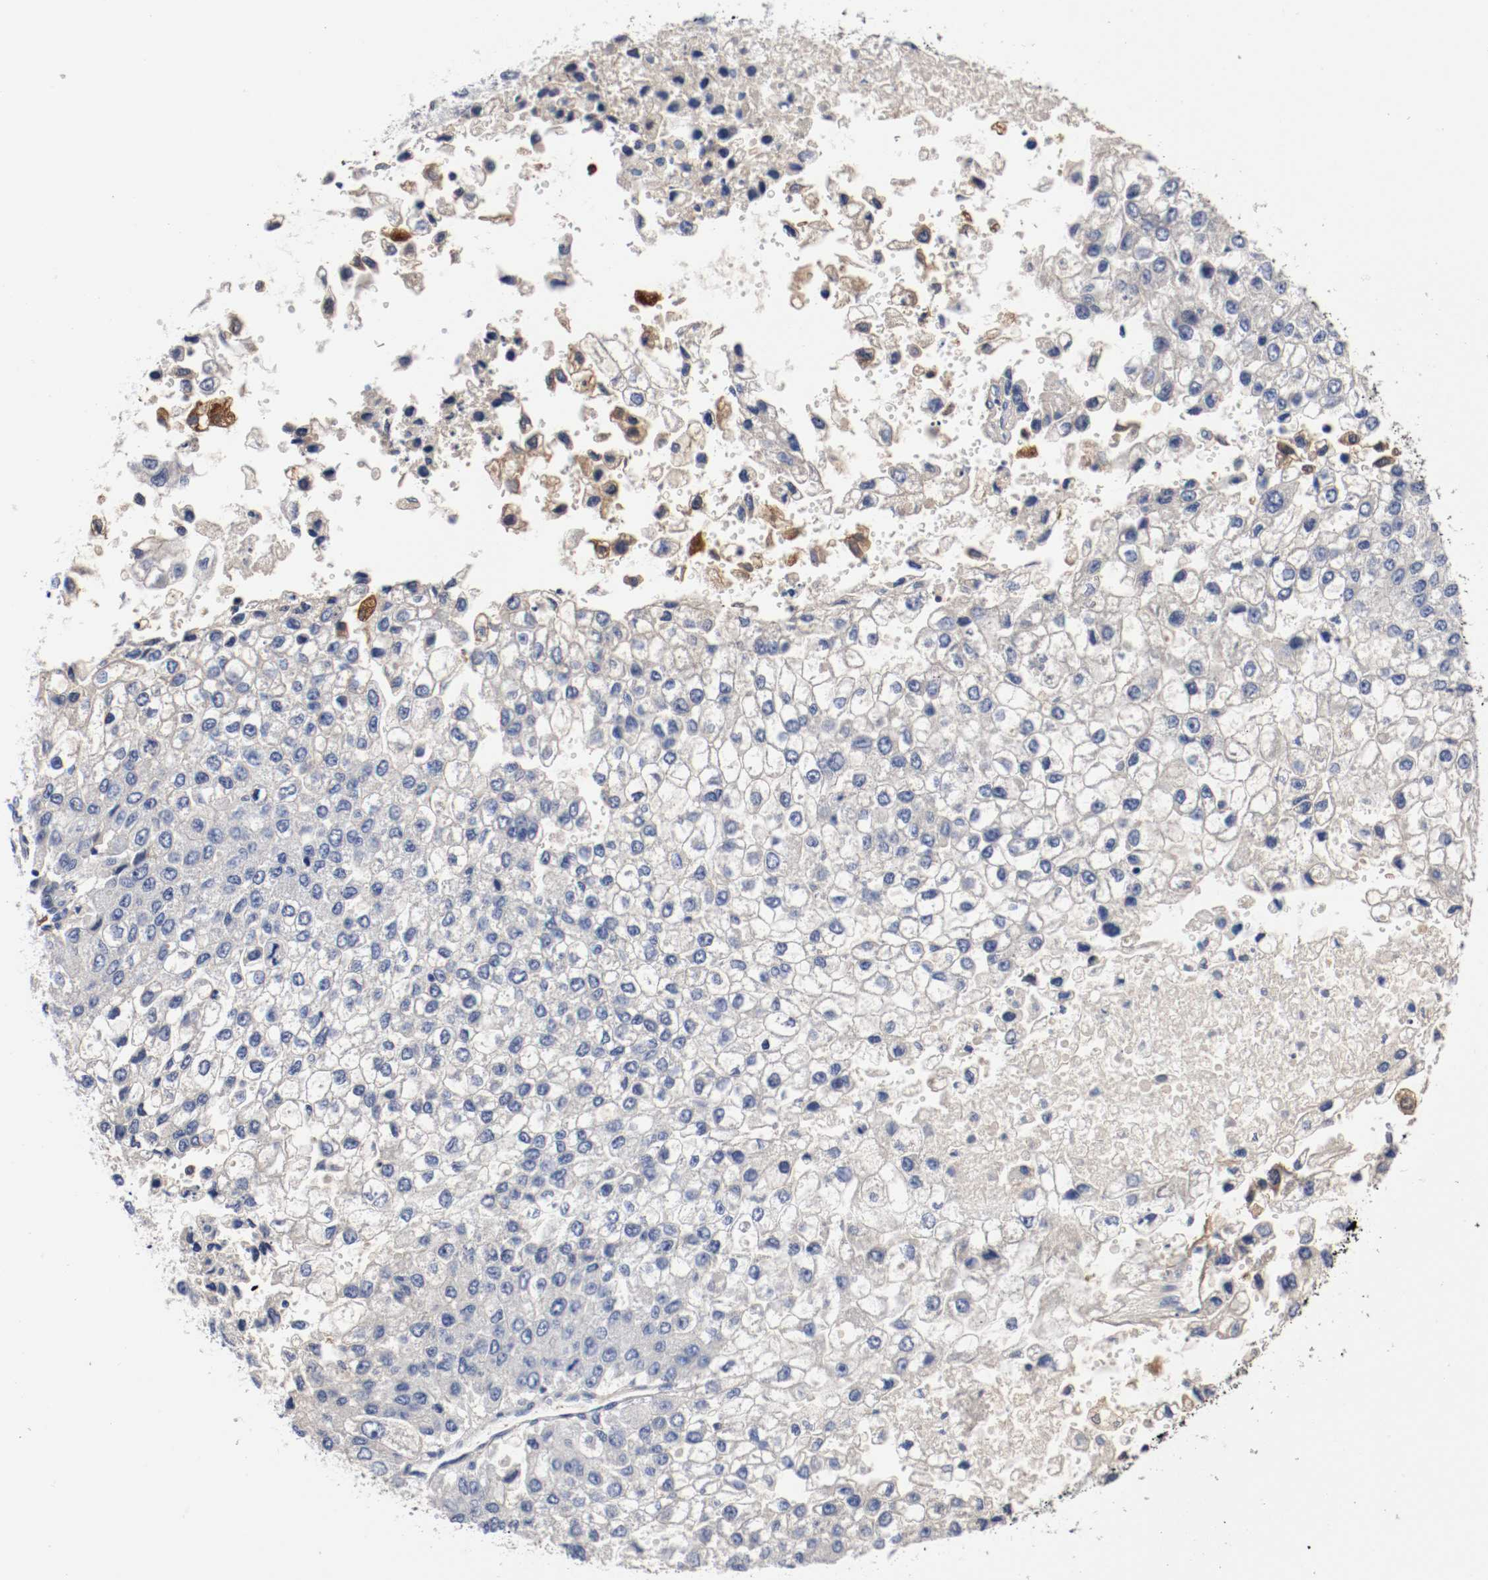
{"staining": {"intensity": "moderate", "quantity": "<25%", "location": "cytoplasmic/membranous"}, "tissue": "liver cancer", "cell_type": "Tumor cells", "image_type": "cancer", "snomed": [{"axis": "morphology", "description": "Carcinoma, Hepatocellular, NOS"}, {"axis": "topography", "description": "Liver"}], "caption": "Immunohistochemistry (IHC) of liver hepatocellular carcinoma shows low levels of moderate cytoplasmic/membranous staining in about <25% of tumor cells.", "gene": "TNC", "patient": {"sex": "female", "age": 66}}